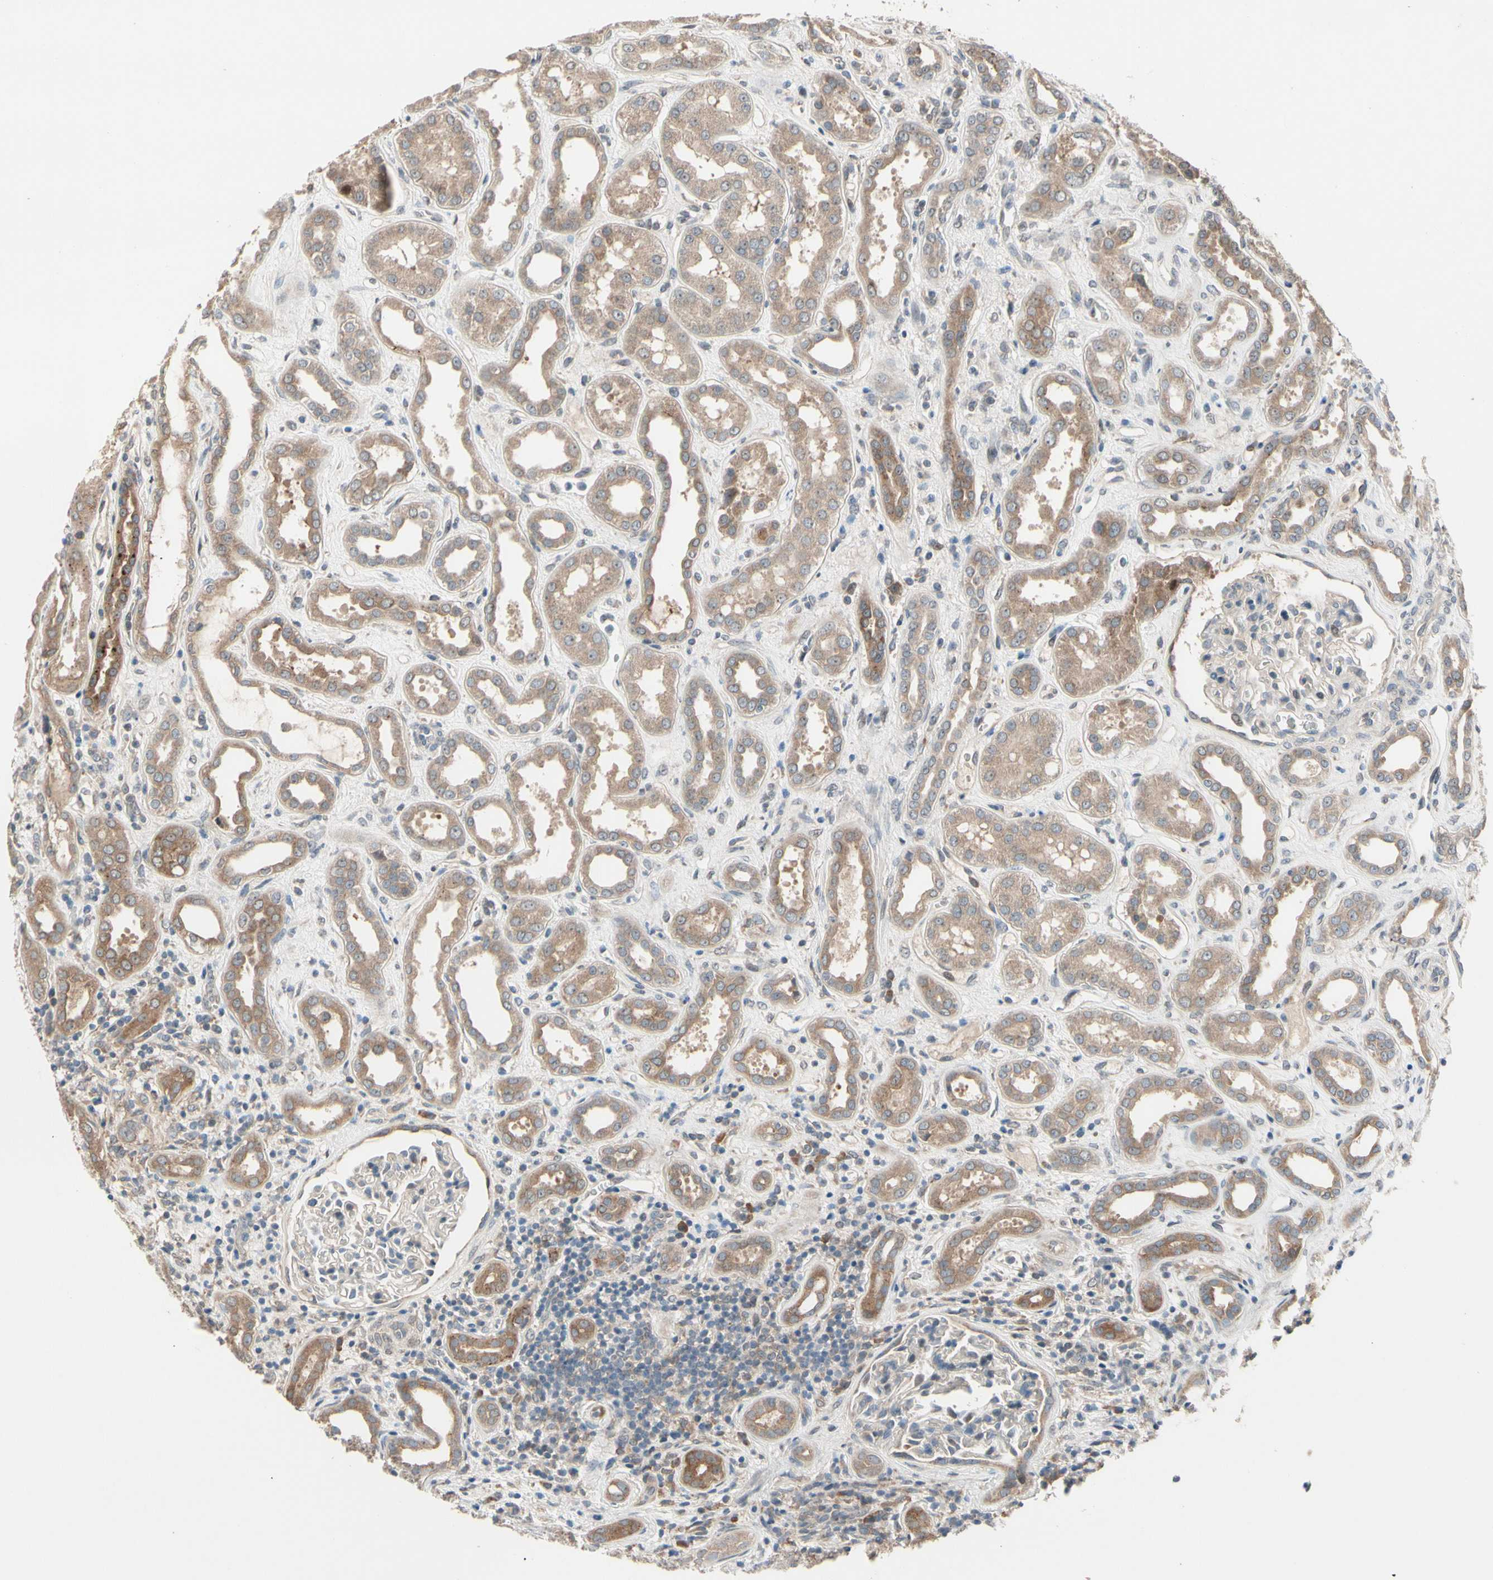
{"staining": {"intensity": "negative", "quantity": "none", "location": "none"}, "tissue": "kidney", "cell_type": "Cells in glomeruli", "image_type": "normal", "snomed": [{"axis": "morphology", "description": "Normal tissue, NOS"}, {"axis": "topography", "description": "Kidney"}], "caption": "DAB (3,3'-diaminobenzidine) immunohistochemical staining of normal human kidney displays no significant staining in cells in glomeruli. (Brightfield microscopy of DAB (3,3'-diaminobenzidine) immunohistochemistry (IHC) at high magnification).", "gene": "SNX29", "patient": {"sex": "male", "age": 59}}